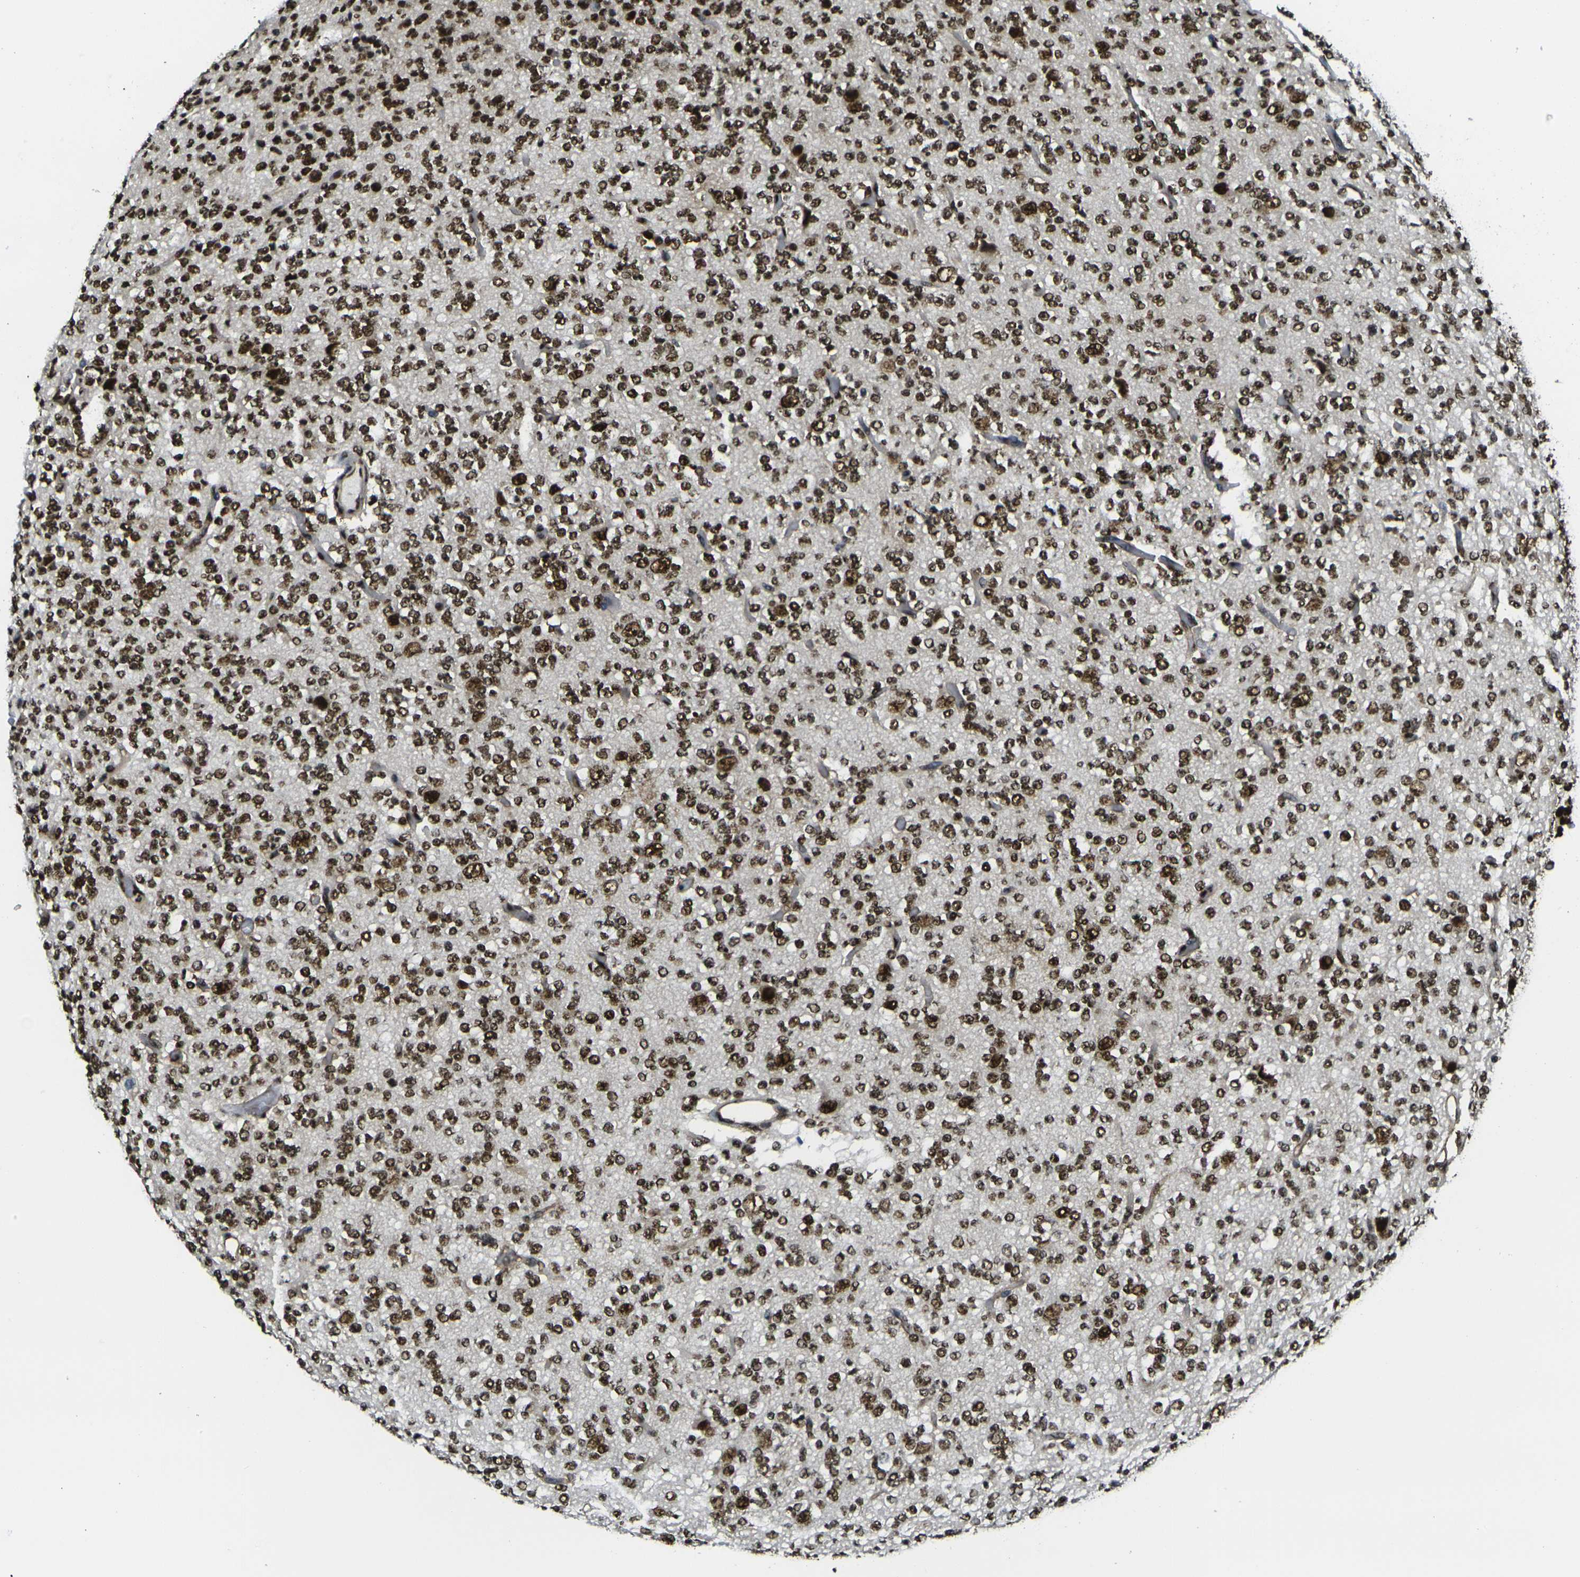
{"staining": {"intensity": "strong", "quantity": ">75%", "location": "nuclear"}, "tissue": "glioma", "cell_type": "Tumor cells", "image_type": "cancer", "snomed": [{"axis": "morphology", "description": "Glioma, malignant, Low grade"}, {"axis": "topography", "description": "Brain"}], "caption": "There is high levels of strong nuclear positivity in tumor cells of glioma, as demonstrated by immunohistochemical staining (brown color).", "gene": "SMARCC1", "patient": {"sex": "male", "age": 38}}